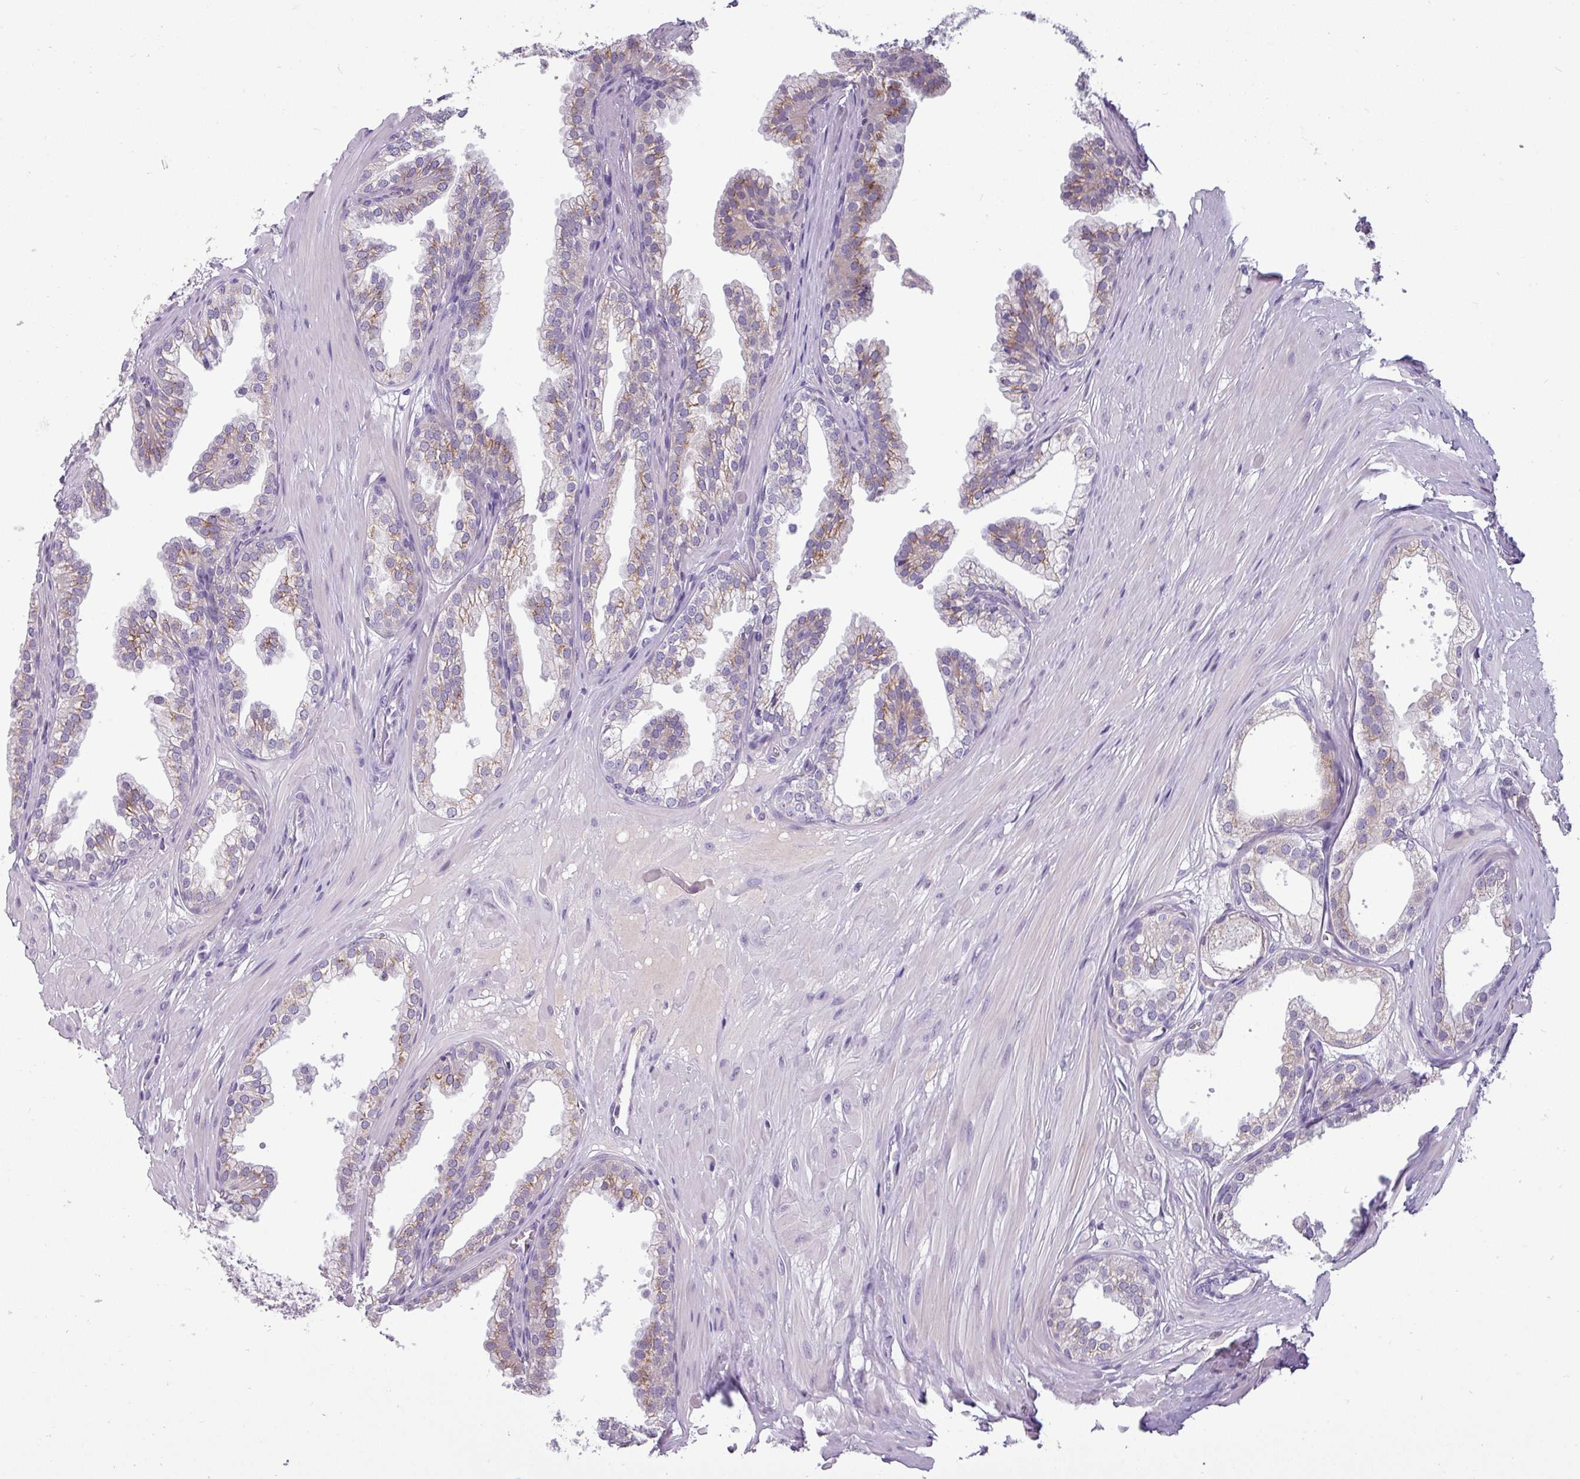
{"staining": {"intensity": "moderate", "quantity": "25%-75%", "location": "cytoplasmic/membranous"}, "tissue": "prostate", "cell_type": "Glandular cells", "image_type": "normal", "snomed": [{"axis": "morphology", "description": "Normal tissue, NOS"}, {"axis": "topography", "description": "Prostate"}, {"axis": "topography", "description": "Peripheral nerve tissue"}], "caption": "Protein staining demonstrates moderate cytoplasmic/membranous positivity in approximately 25%-75% of glandular cells in unremarkable prostate. (Brightfield microscopy of DAB IHC at high magnification).", "gene": "SLC26A9", "patient": {"sex": "male", "age": 55}}